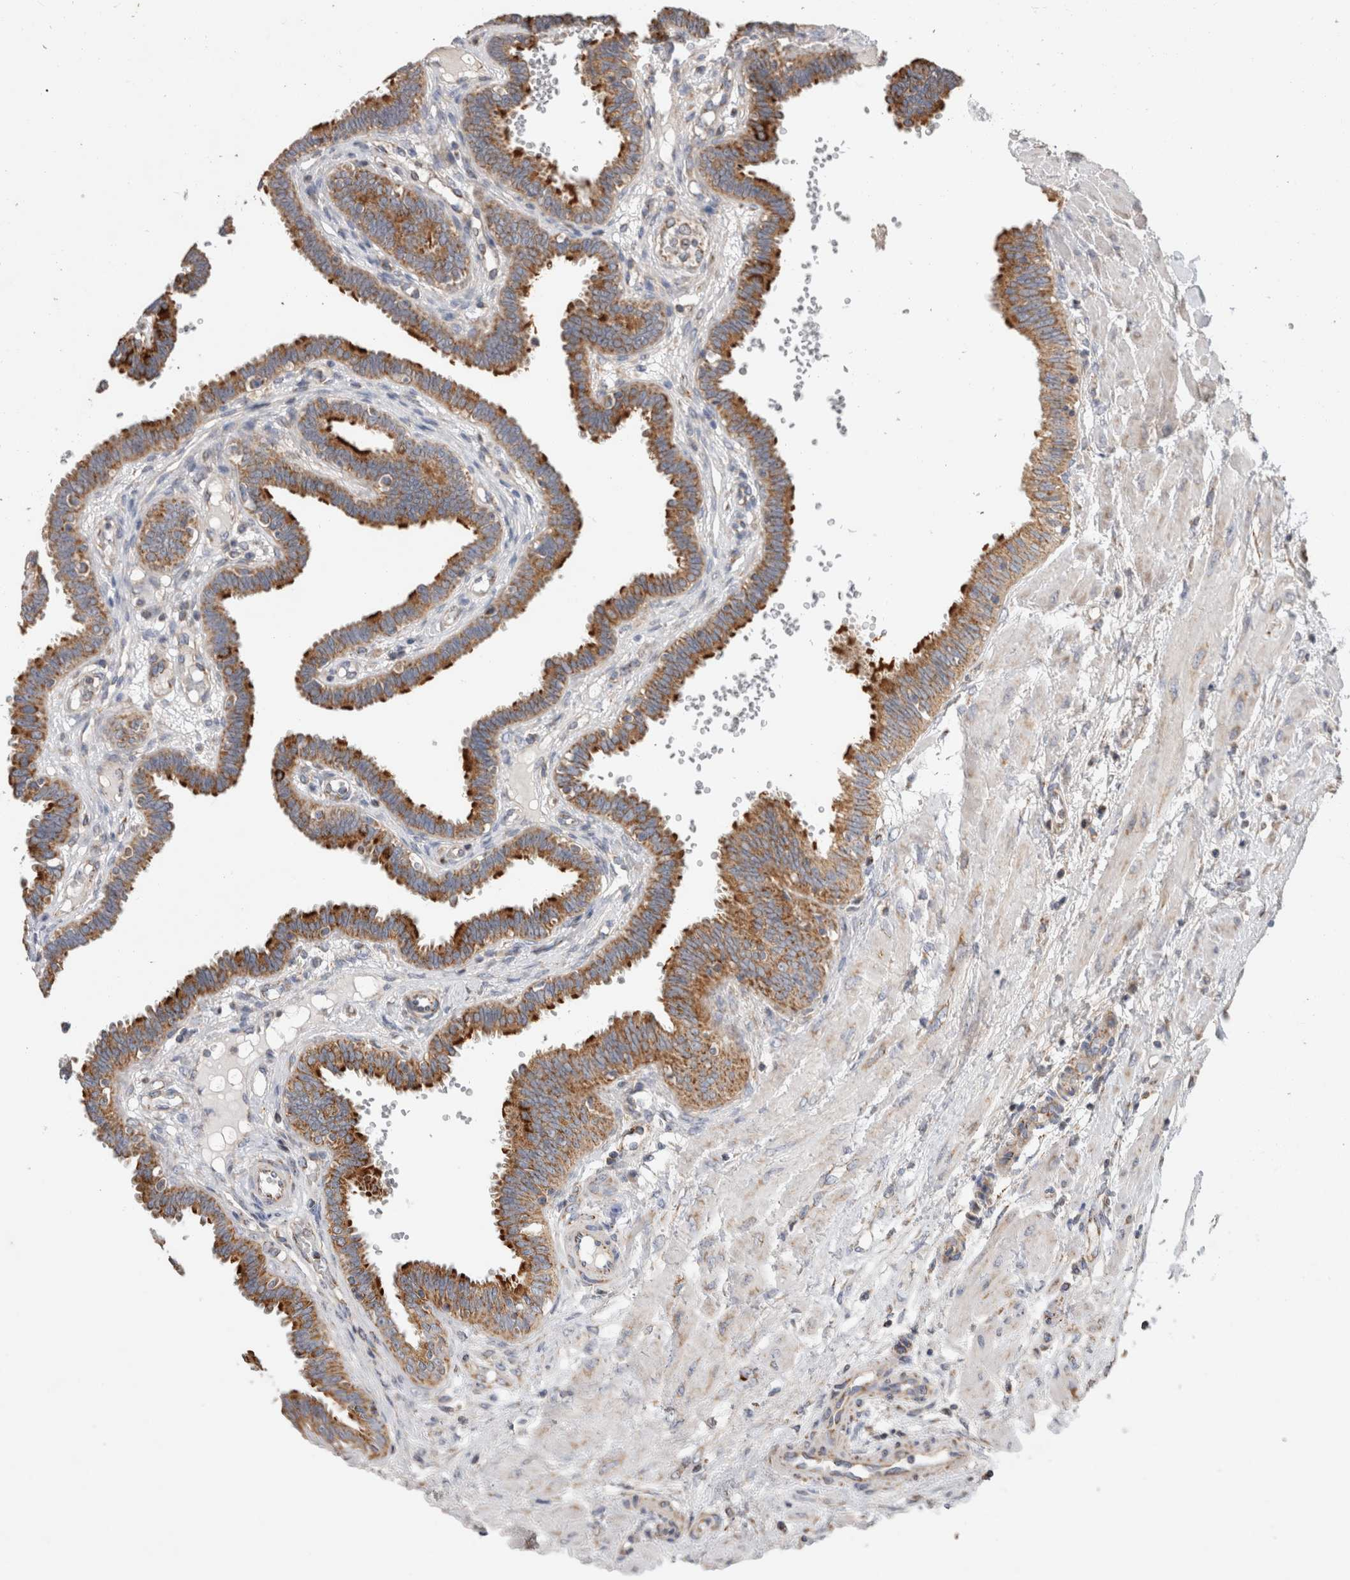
{"staining": {"intensity": "strong", "quantity": ">75%", "location": "cytoplasmic/membranous"}, "tissue": "fallopian tube", "cell_type": "Glandular cells", "image_type": "normal", "snomed": [{"axis": "morphology", "description": "Normal tissue, NOS"}, {"axis": "topography", "description": "Fallopian tube"}], "caption": "A brown stain labels strong cytoplasmic/membranous positivity of a protein in glandular cells of normal fallopian tube. (Stains: DAB (3,3'-diaminobenzidine) in brown, nuclei in blue, Microscopy: brightfield microscopy at high magnification).", "gene": "IARS2", "patient": {"sex": "female", "age": 32}}